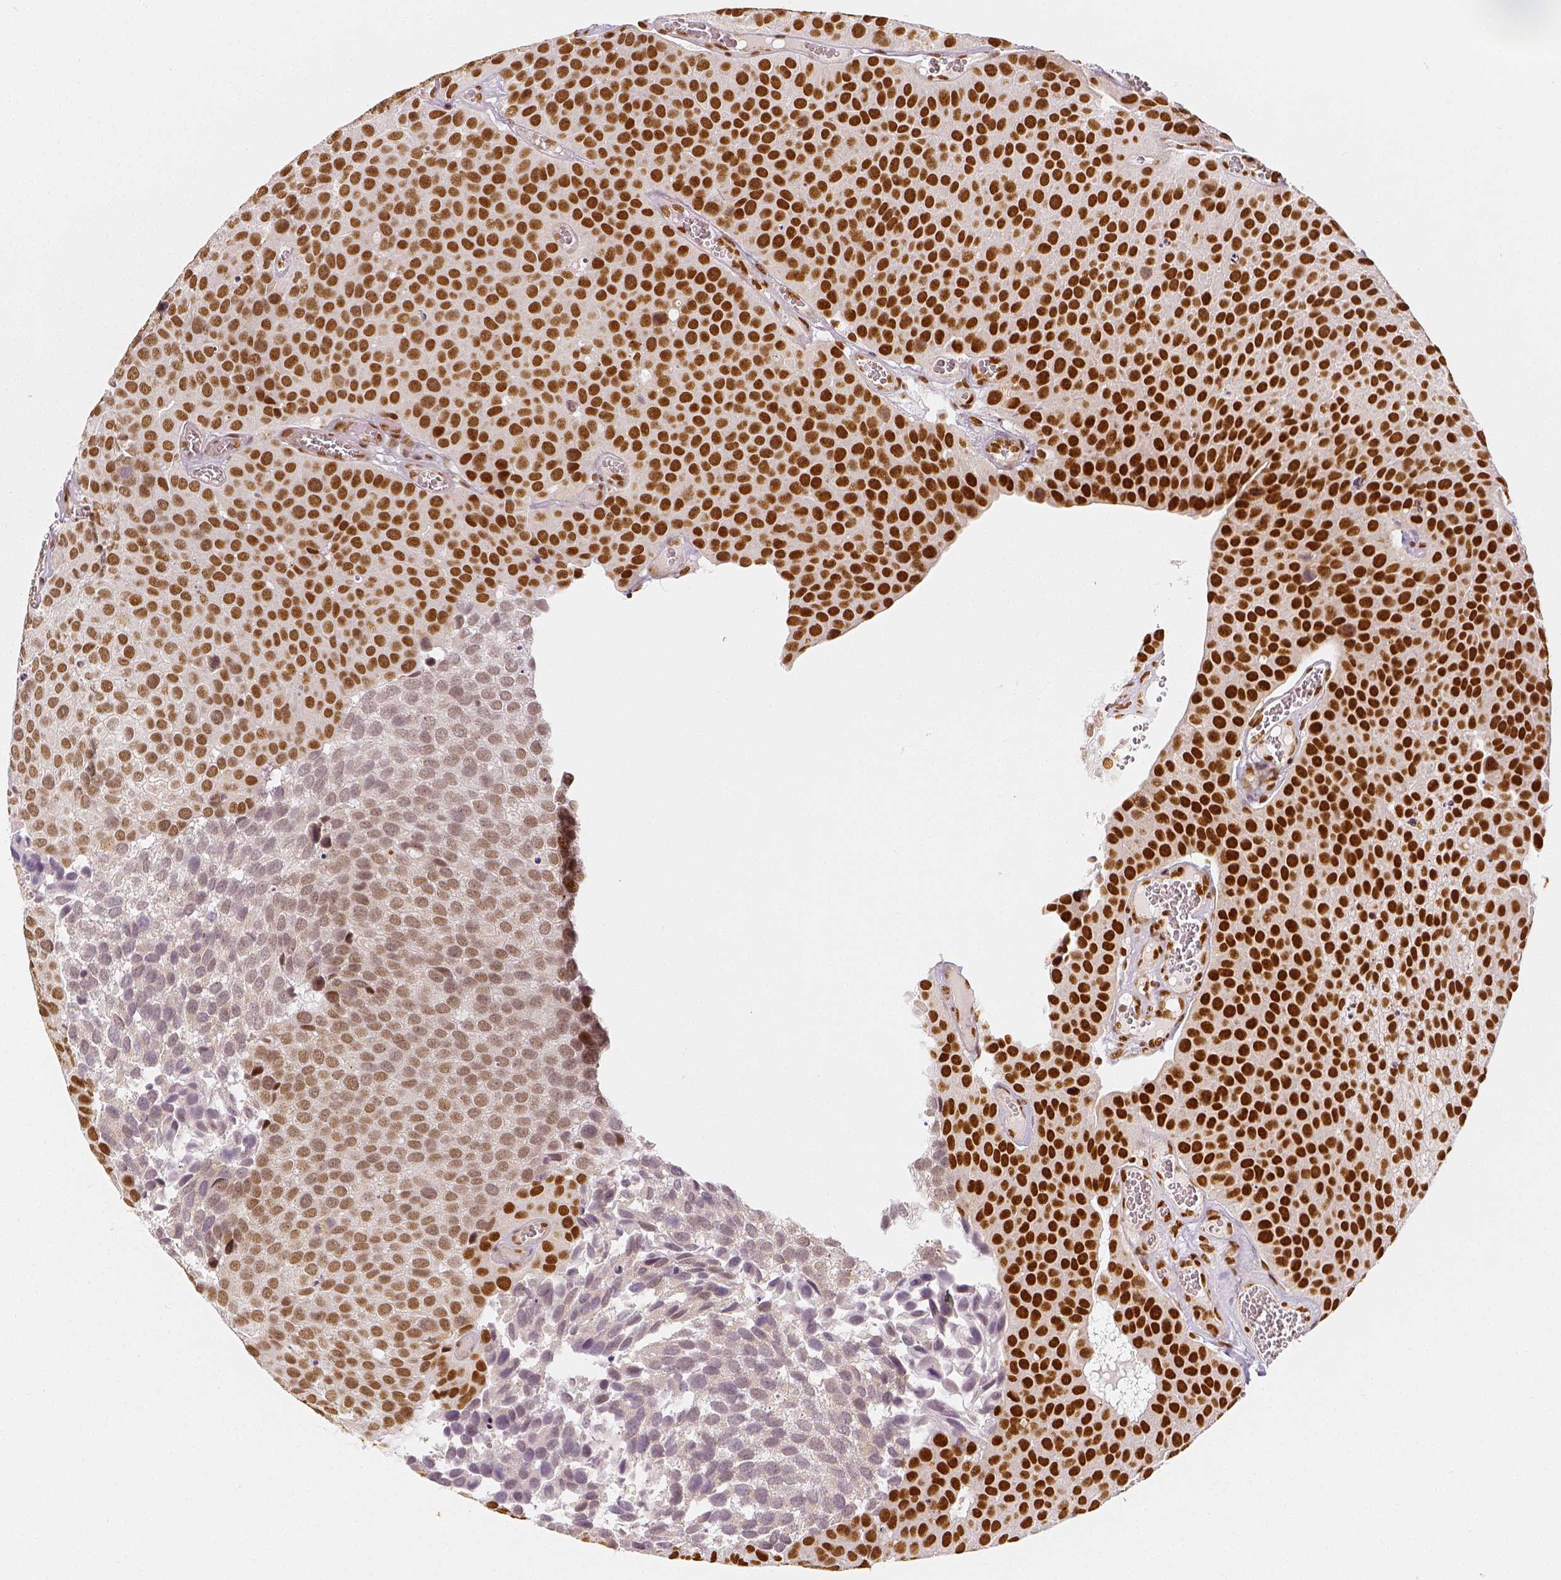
{"staining": {"intensity": "strong", "quantity": ">75%", "location": "nuclear"}, "tissue": "urothelial cancer", "cell_type": "Tumor cells", "image_type": "cancer", "snomed": [{"axis": "morphology", "description": "Urothelial carcinoma, Low grade"}, {"axis": "topography", "description": "Urinary bladder"}], "caption": "Human urothelial carcinoma (low-grade) stained for a protein (brown) demonstrates strong nuclear positive positivity in about >75% of tumor cells.", "gene": "KDM5B", "patient": {"sex": "female", "age": 69}}